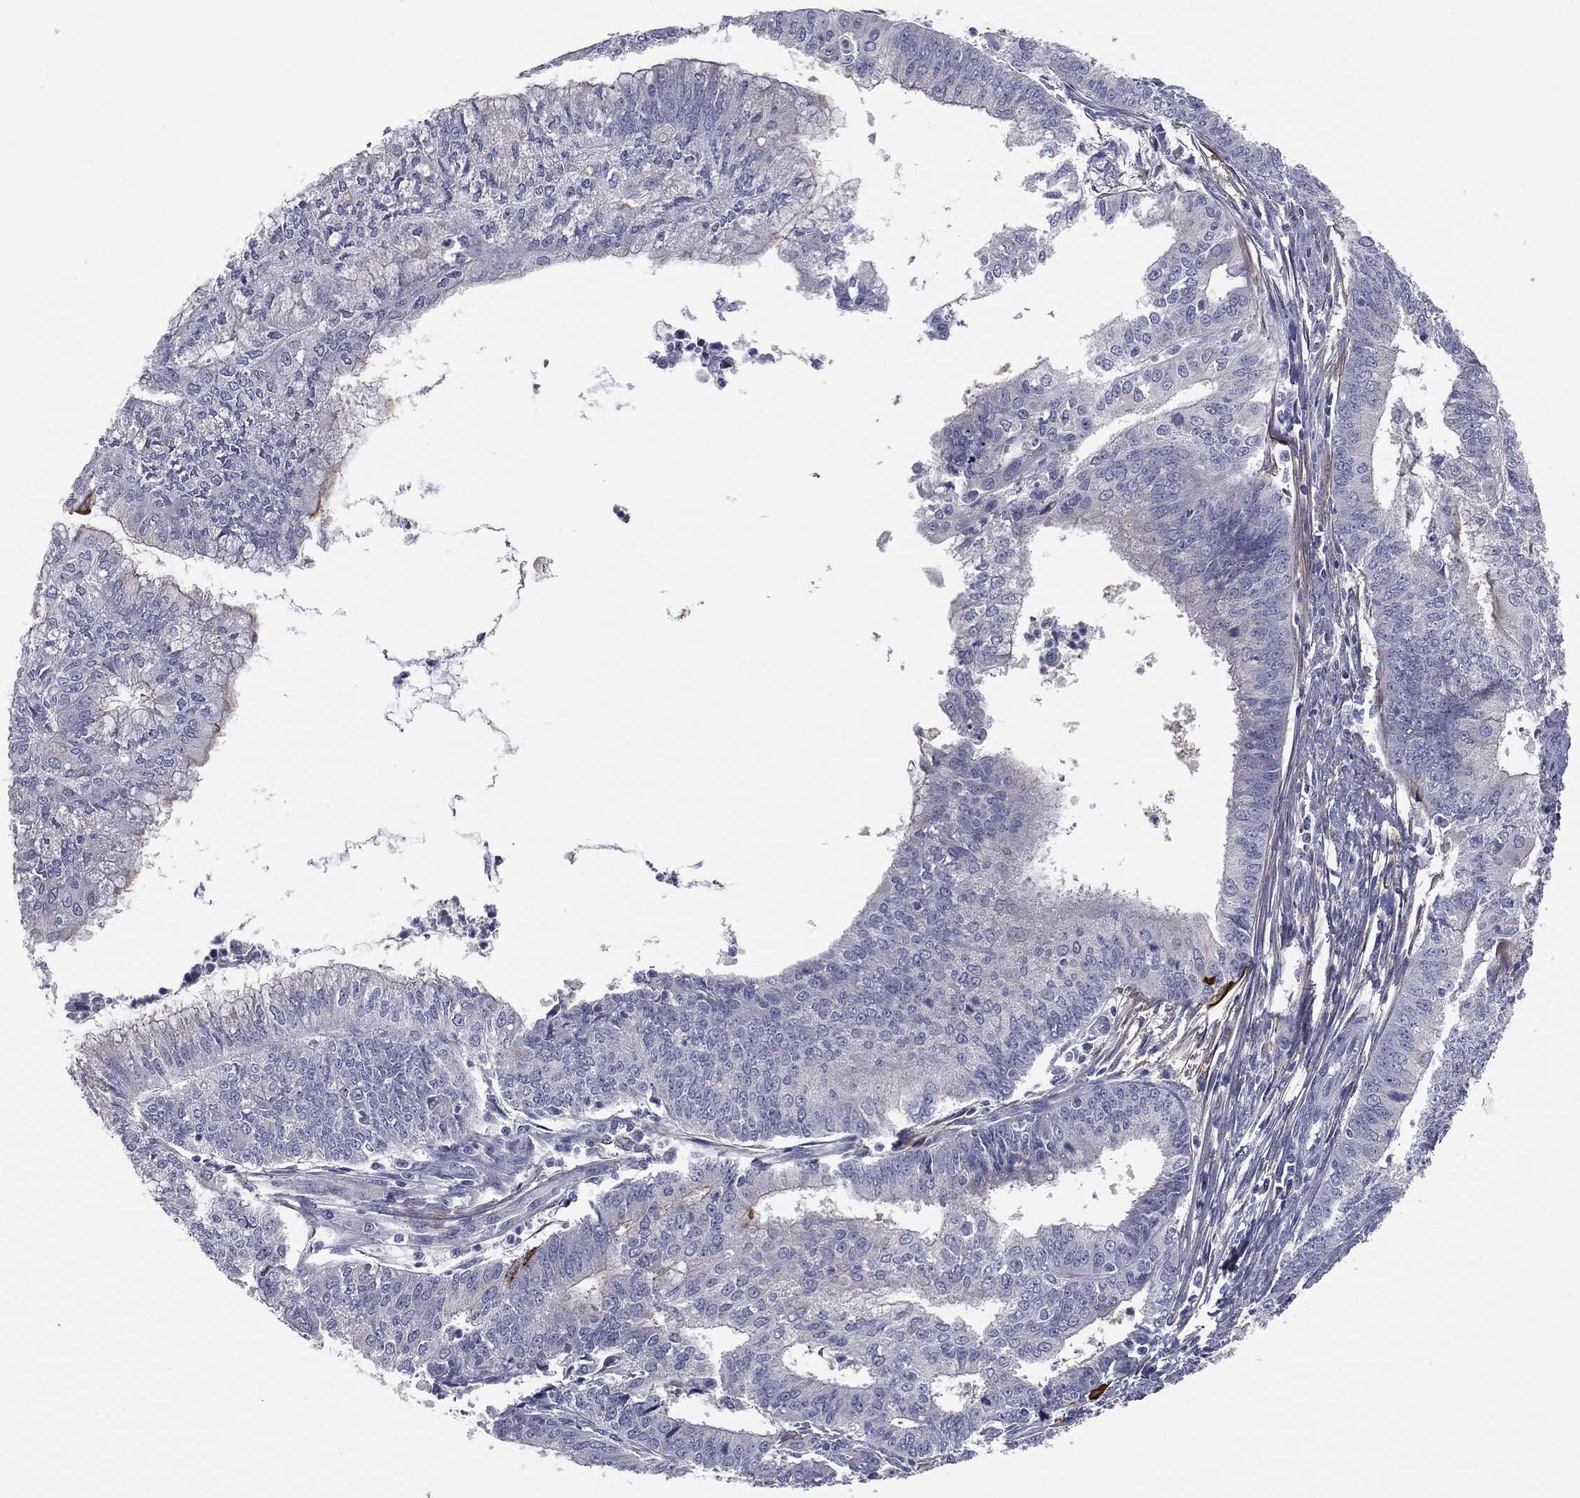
{"staining": {"intensity": "negative", "quantity": "none", "location": "none"}, "tissue": "endometrial cancer", "cell_type": "Tumor cells", "image_type": "cancer", "snomed": [{"axis": "morphology", "description": "Adenocarcinoma, NOS"}, {"axis": "topography", "description": "Endometrium"}], "caption": "A histopathology image of endometrial adenocarcinoma stained for a protein displays no brown staining in tumor cells.", "gene": "KRT5", "patient": {"sex": "female", "age": 61}}